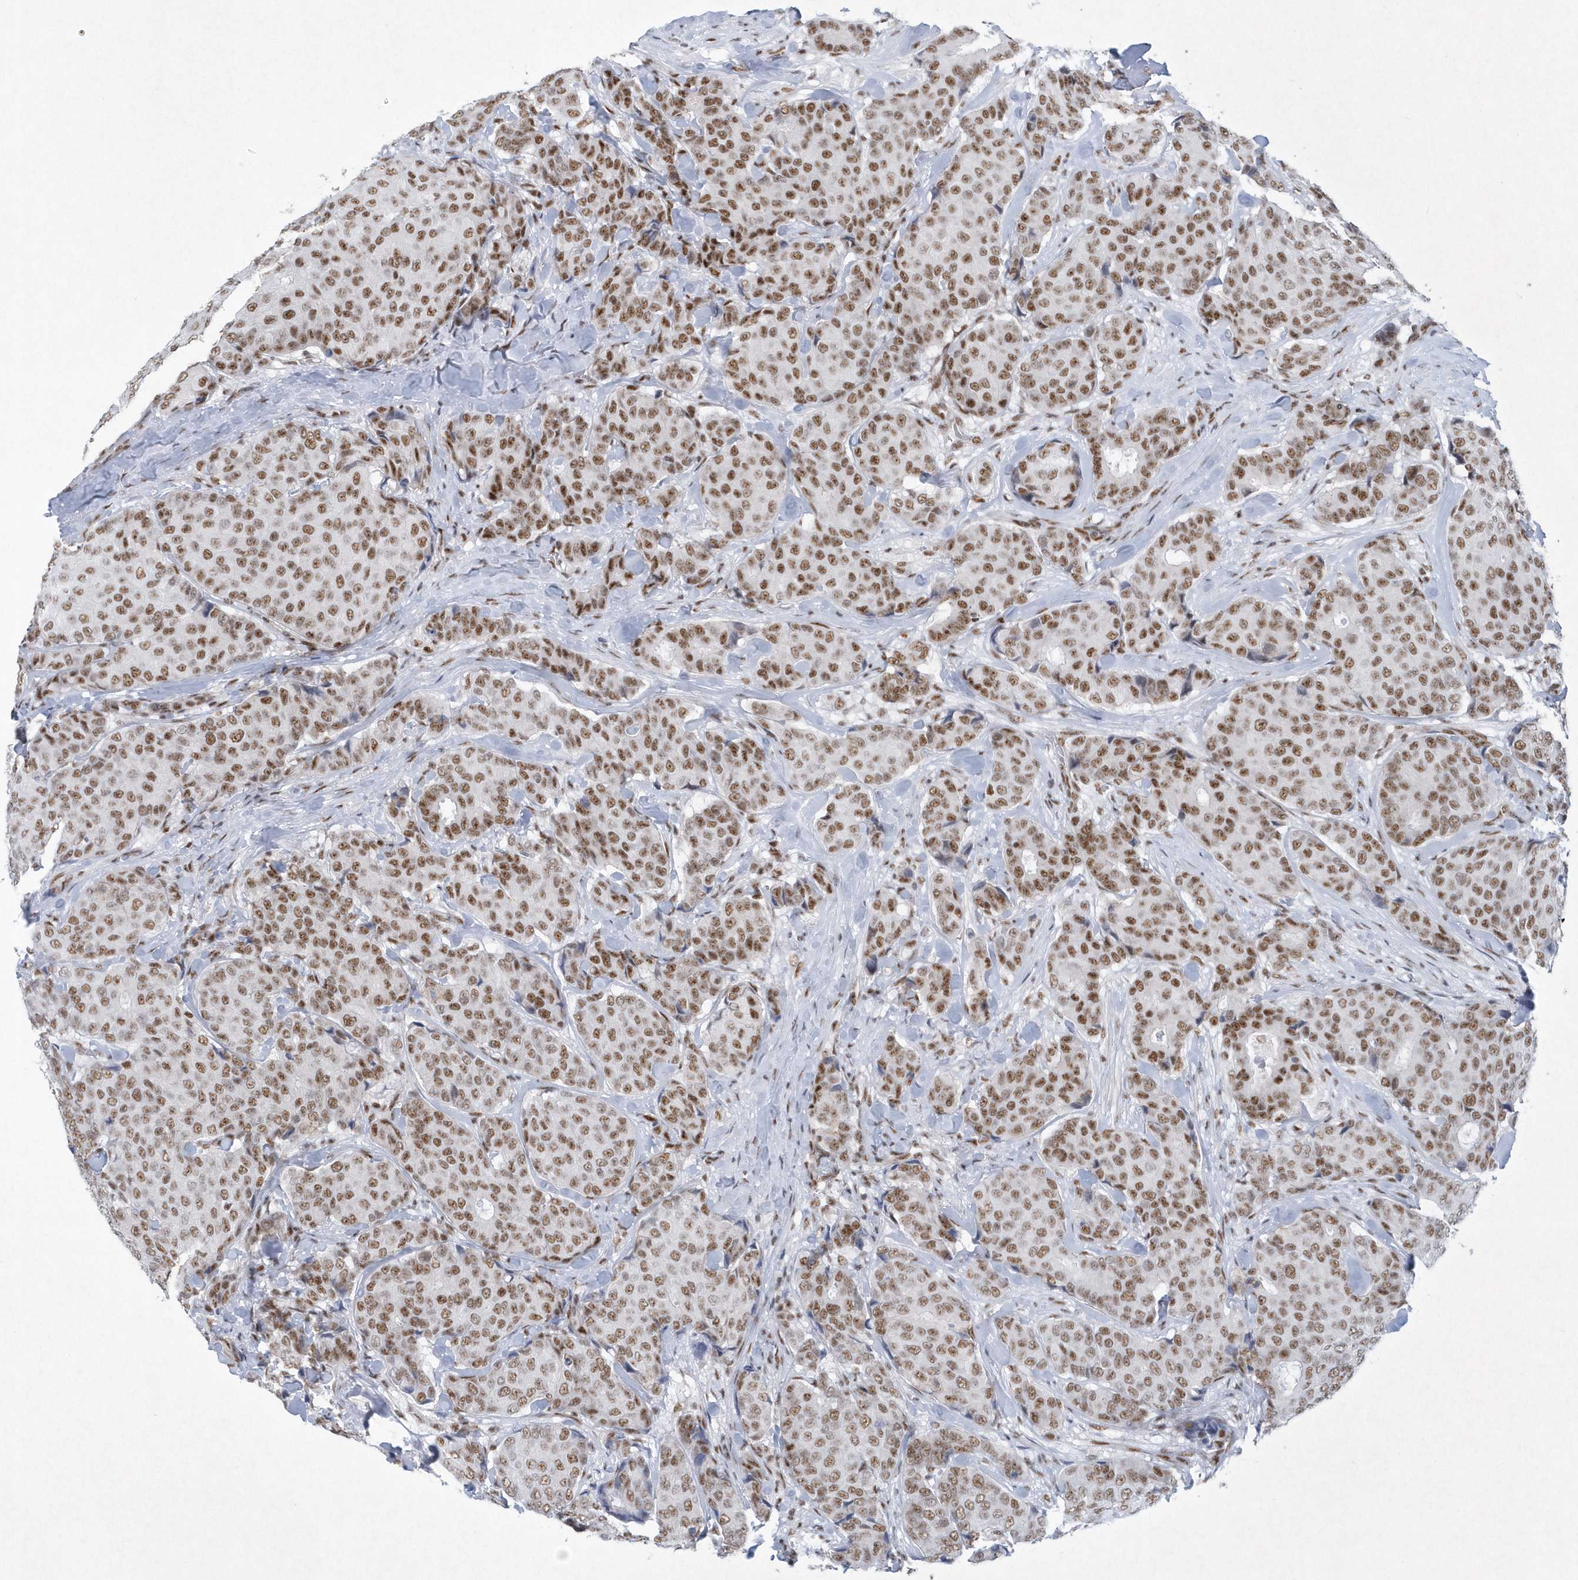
{"staining": {"intensity": "moderate", "quantity": ">75%", "location": "nuclear"}, "tissue": "breast cancer", "cell_type": "Tumor cells", "image_type": "cancer", "snomed": [{"axis": "morphology", "description": "Duct carcinoma"}, {"axis": "topography", "description": "Breast"}], "caption": "Immunohistochemistry (IHC) (DAB (3,3'-diaminobenzidine)) staining of breast cancer (intraductal carcinoma) demonstrates moderate nuclear protein positivity in about >75% of tumor cells.", "gene": "DCLRE1A", "patient": {"sex": "female", "age": 75}}